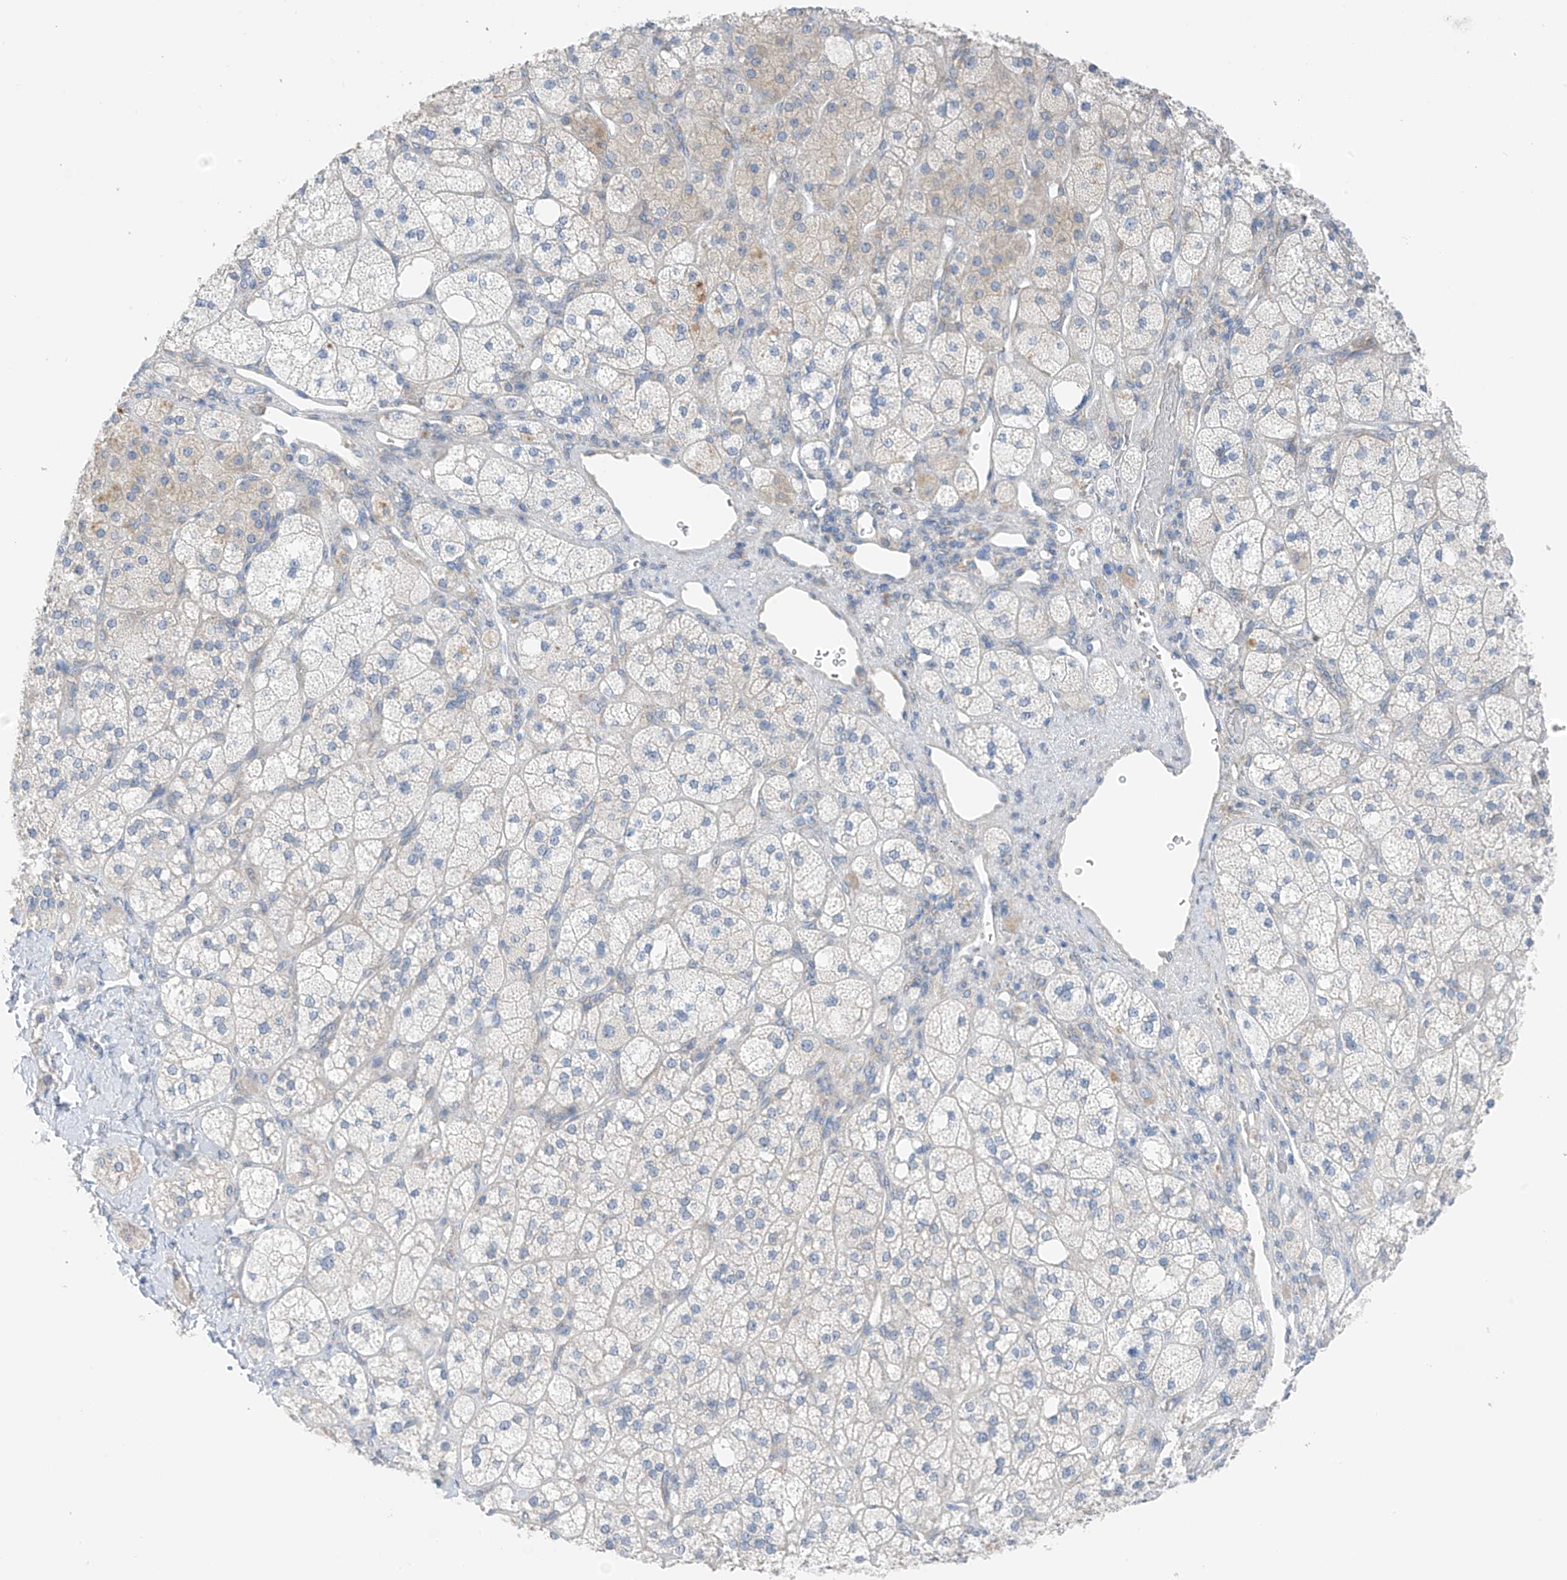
{"staining": {"intensity": "negative", "quantity": "none", "location": "none"}, "tissue": "adrenal gland", "cell_type": "Glandular cells", "image_type": "normal", "snomed": [{"axis": "morphology", "description": "Normal tissue, NOS"}, {"axis": "topography", "description": "Adrenal gland"}], "caption": "Adrenal gland stained for a protein using immunohistochemistry shows no expression glandular cells.", "gene": "NALCN", "patient": {"sex": "male", "age": 61}}